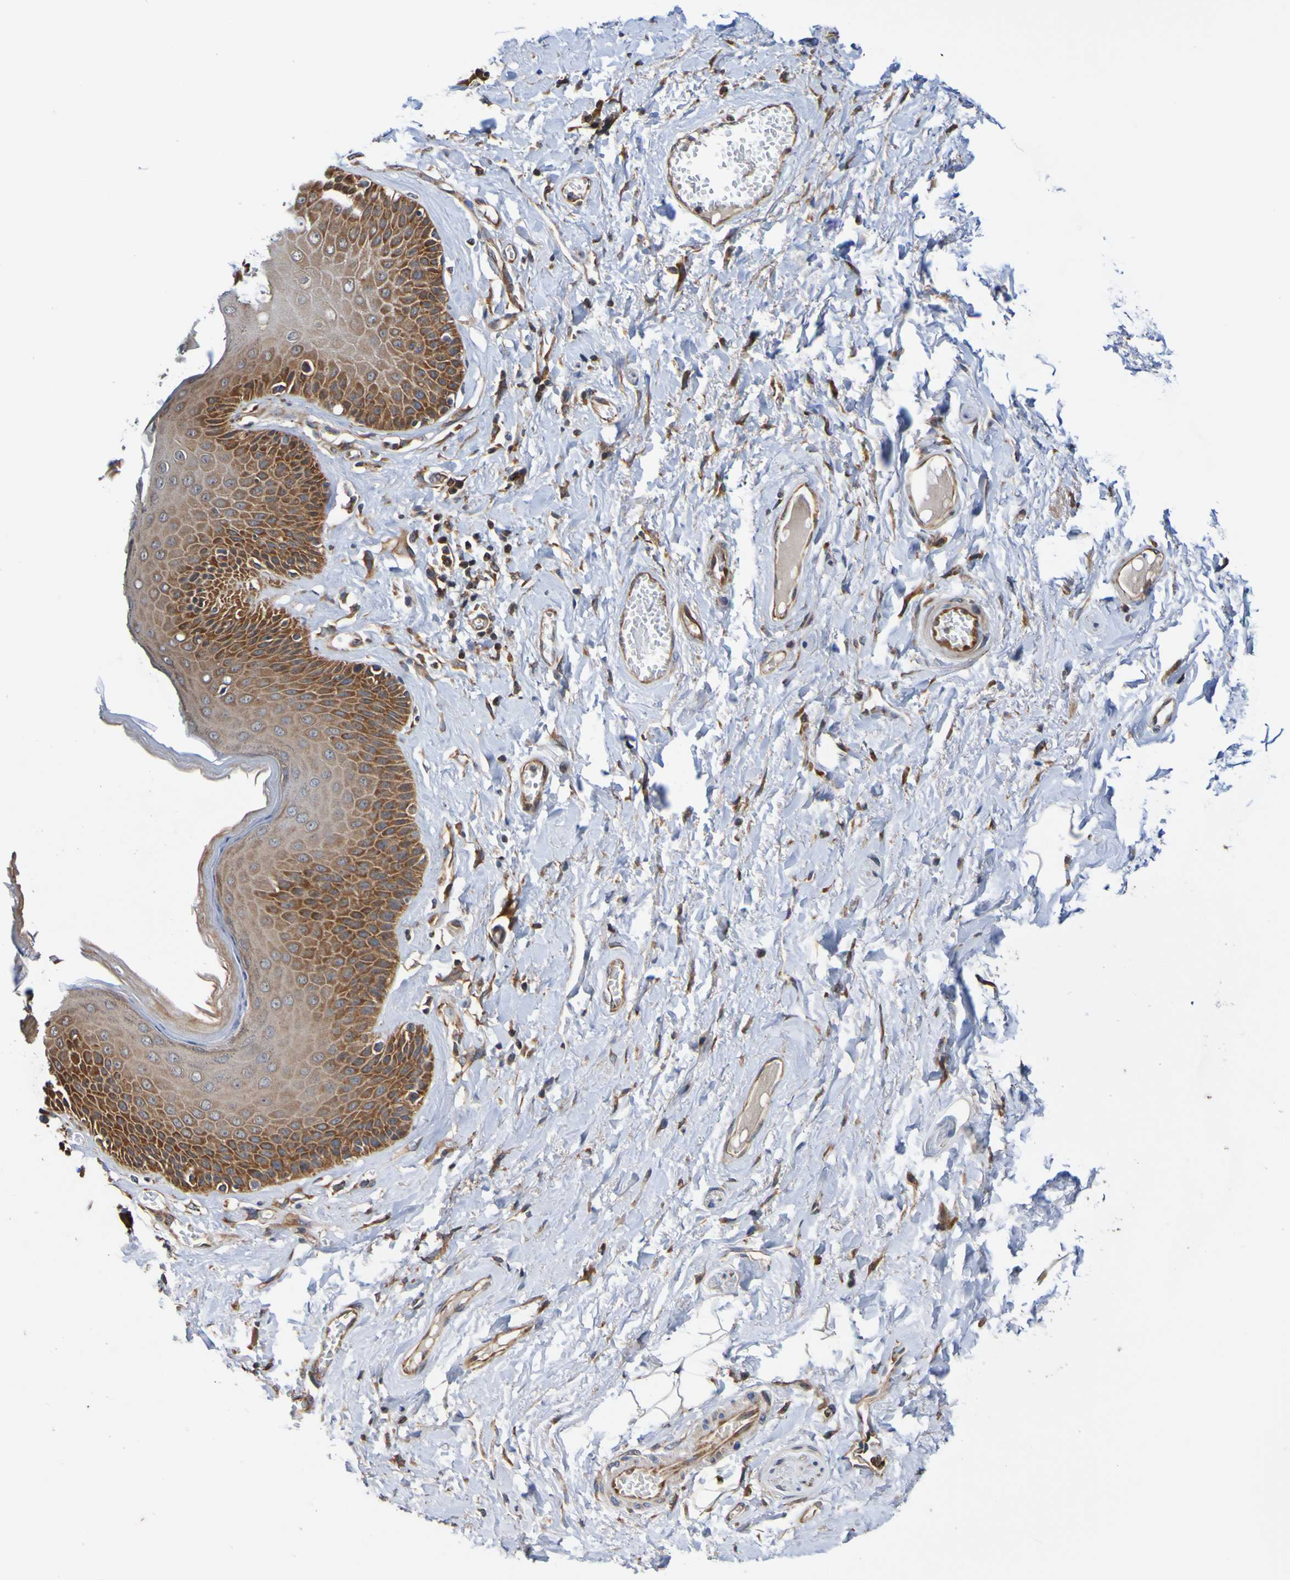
{"staining": {"intensity": "strong", "quantity": ">75%", "location": "cytoplasmic/membranous"}, "tissue": "skin", "cell_type": "Epidermal cells", "image_type": "normal", "snomed": [{"axis": "morphology", "description": "Normal tissue, NOS"}, {"axis": "topography", "description": "Anal"}], "caption": "Brown immunohistochemical staining in benign human skin reveals strong cytoplasmic/membranous positivity in approximately >75% of epidermal cells.", "gene": "AXIN1", "patient": {"sex": "male", "age": 69}}